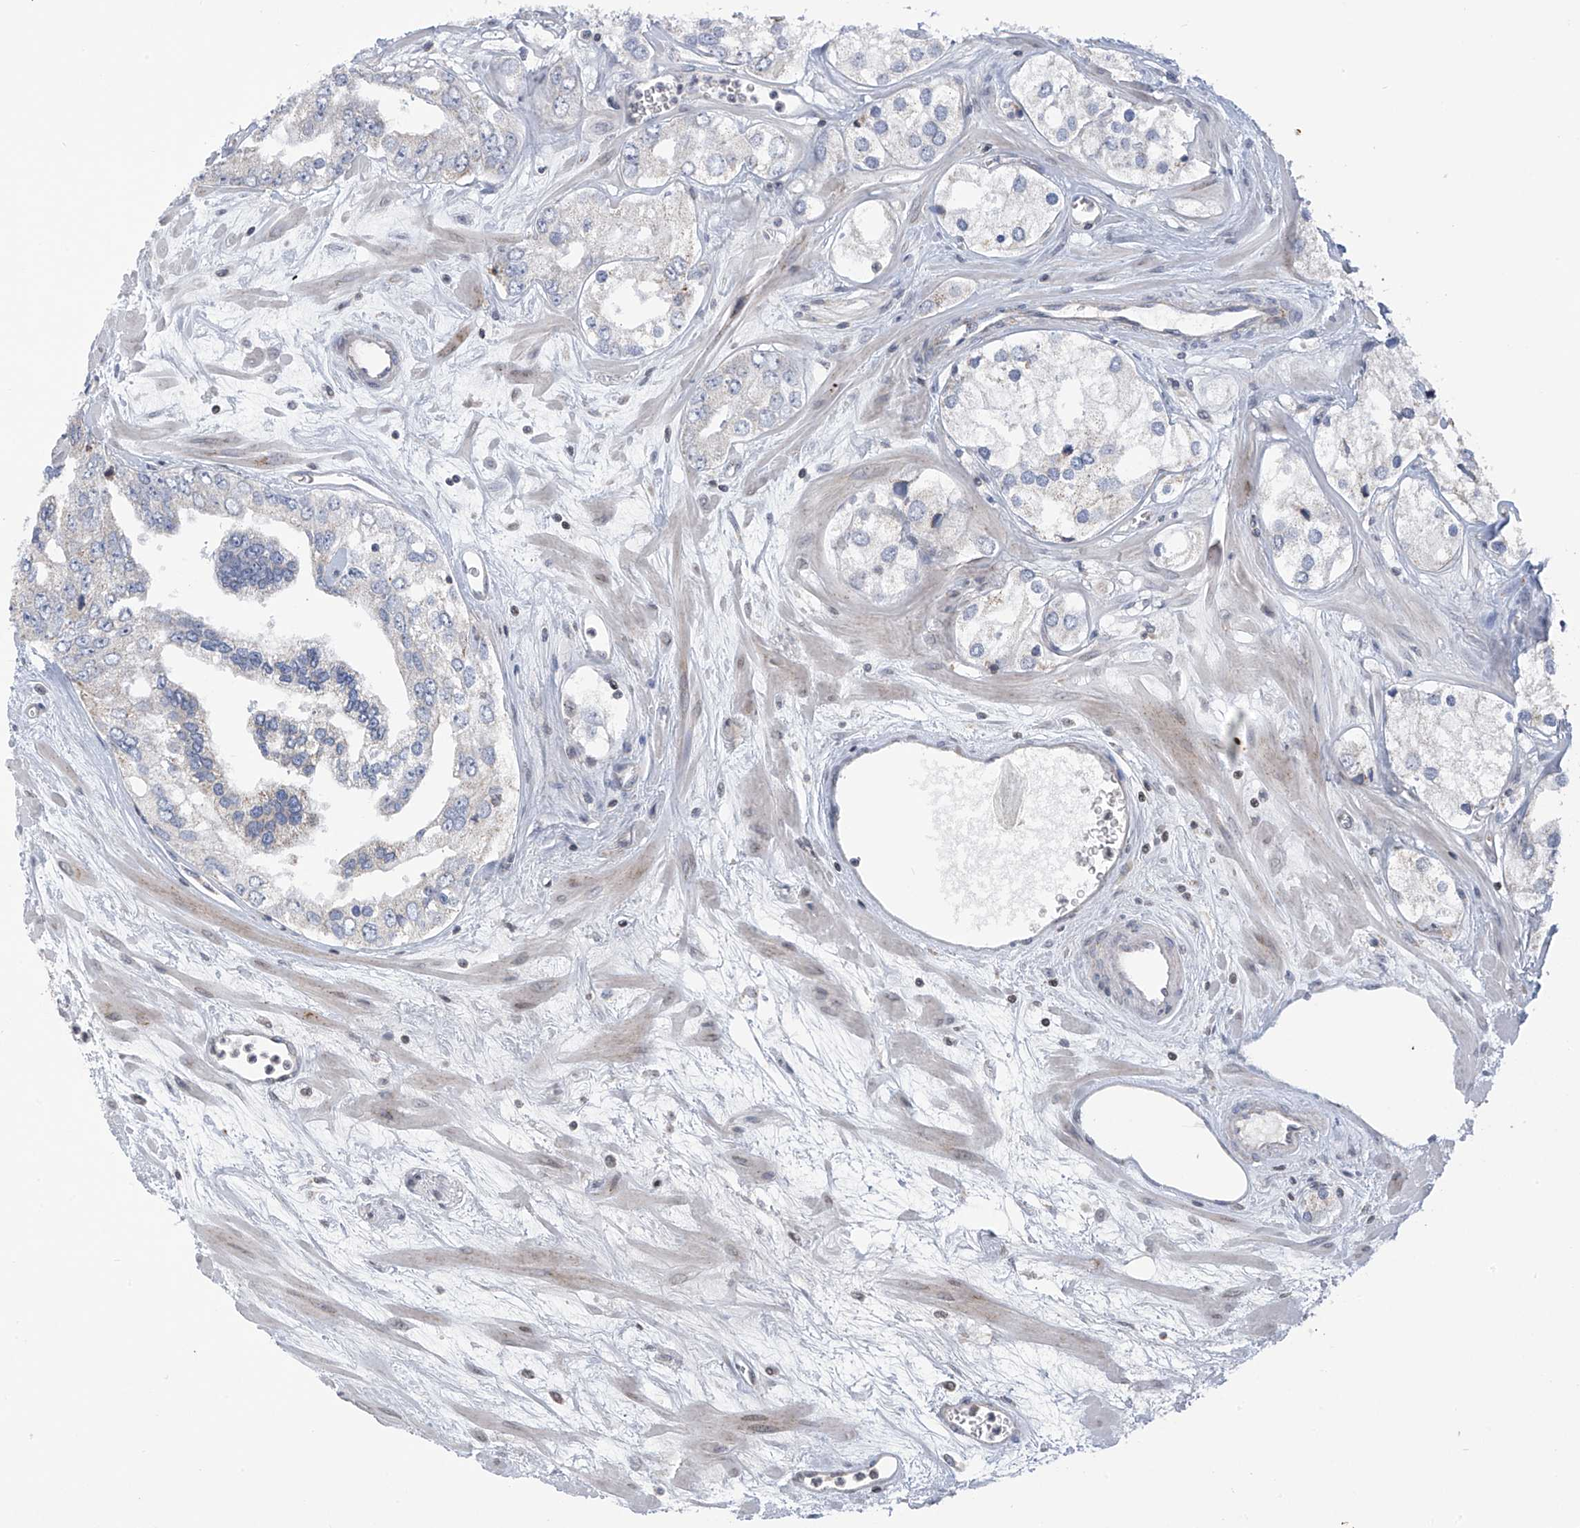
{"staining": {"intensity": "negative", "quantity": "none", "location": "none"}, "tissue": "prostate cancer", "cell_type": "Tumor cells", "image_type": "cancer", "snomed": [{"axis": "morphology", "description": "Adenocarcinoma, High grade"}, {"axis": "topography", "description": "Prostate"}], "caption": "Prostate cancer was stained to show a protein in brown. There is no significant expression in tumor cells. (DAB immunohistochemistry visualized using brightfield microscopy, high magnification).", "gene": "SLCO4A1", "patient": {"sex": "male", "age": 66}}